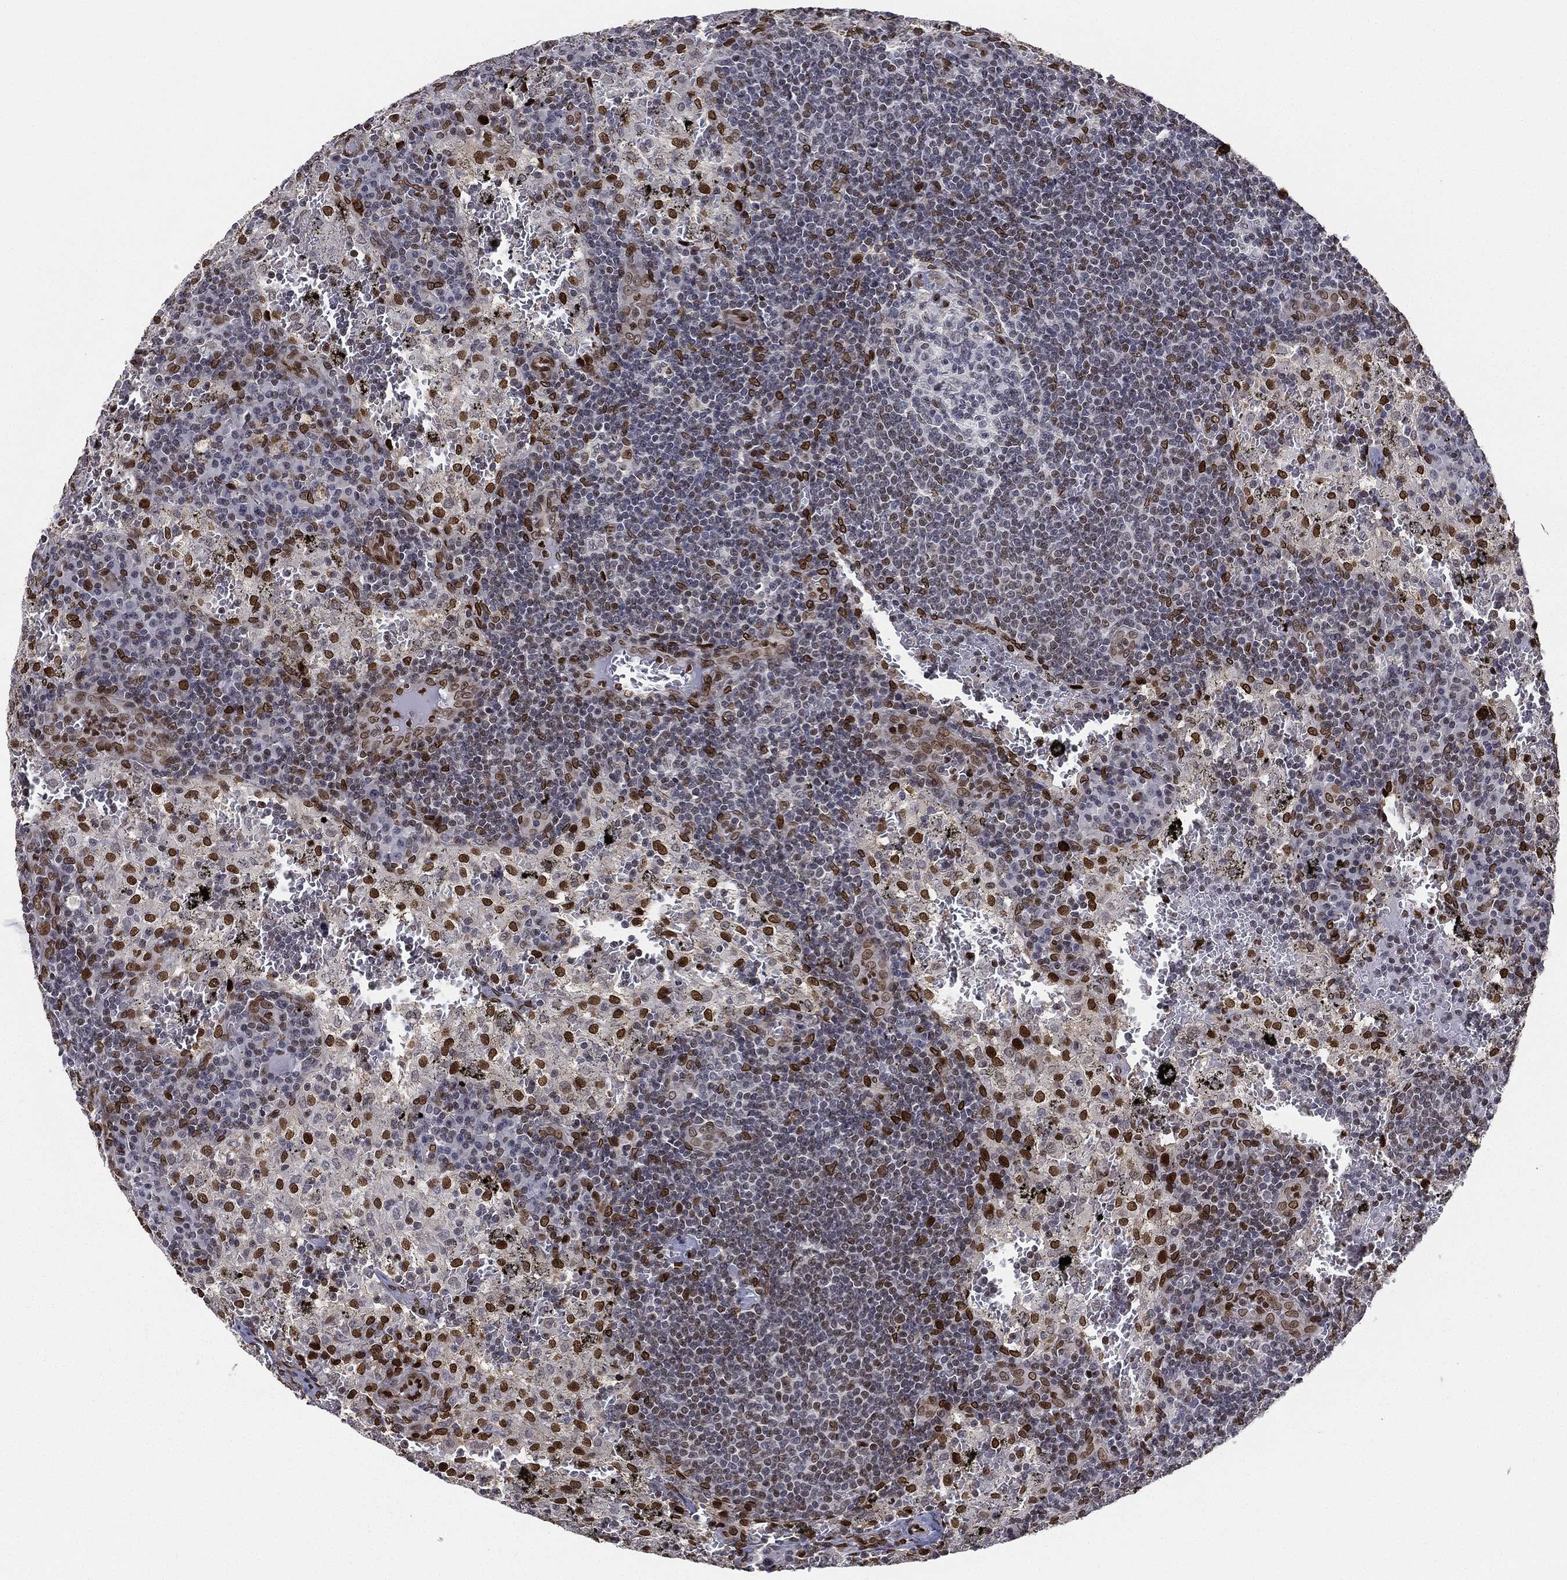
{"staining": {"intensity": "strong", "quantity": "<25%", "location": "nuclear"}, "tissue": "lymph node", "cell_type": "Germinal center cells", "image_type": "normal", "snomed": [{"axis": "morphology", "description": "Normal tissue, NOS"}, {"axis": "topography", "description": "Lymph node"}], "caption": "Immunohistochemical staining of benign human lymph node shows strong nuclear protein expression in approximately <25% of germinal center cells. Nuclei are stained in blue.", "gene": "LMNB1", "patient": {"sex": "male", "age": 62}}